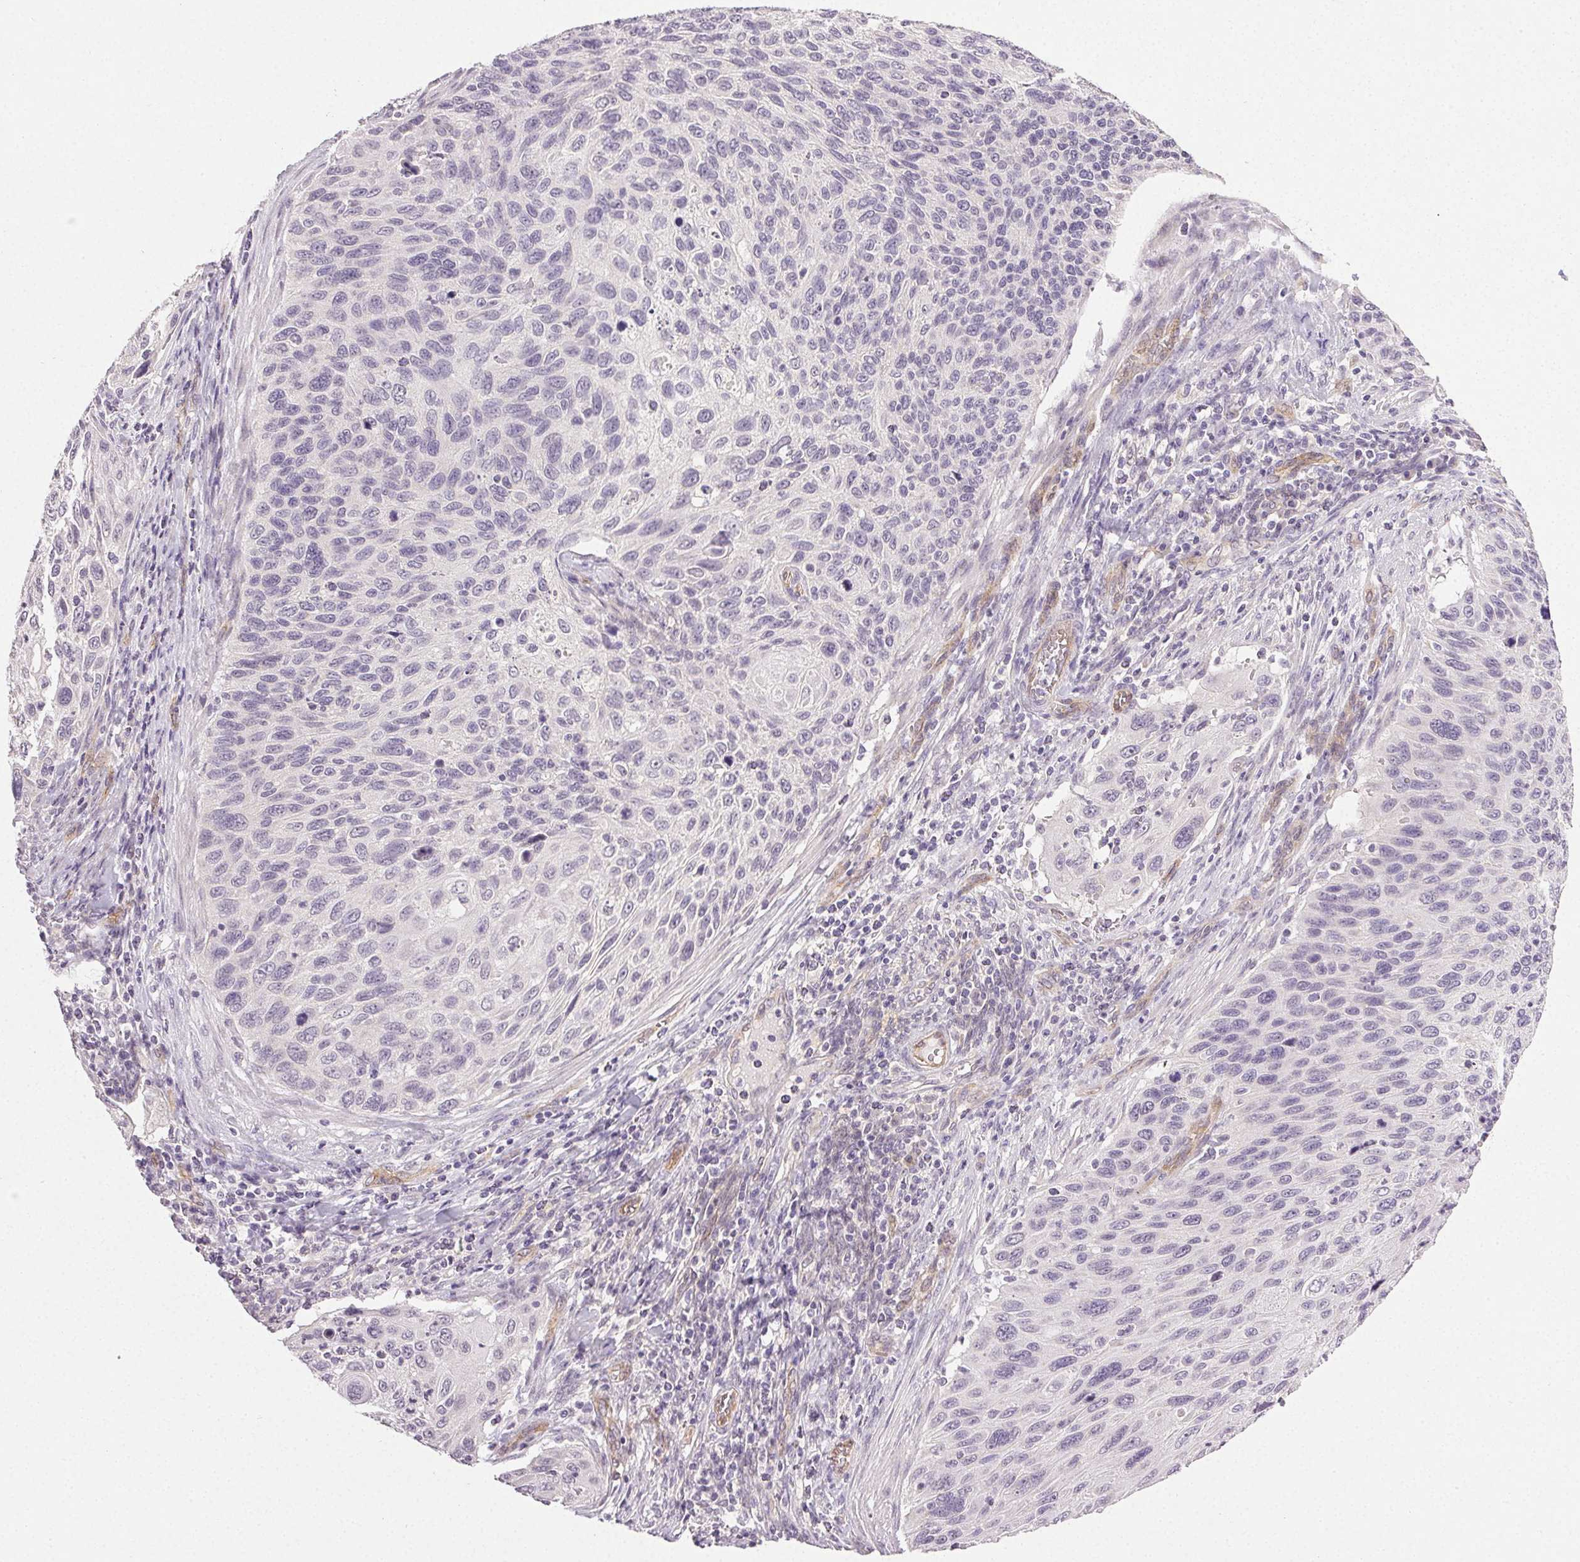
{"staining": {"intensity": "negative", "quantity": "none", "location": "none"}, "tissue": "cervical cancer", "cell_type": "Tumor cells", "image_type": "cancer", "snomed": [{"axis": "morphology", "description": "Squamous cell carcinoma, NOS"}, {"axis": "topography", "description": "Cervix"}], "caption": "This is an IHC micrograph of cervical cancer (squamous cell carcinoma). There is no expression in tumor cells.", "gene": "PLCB1", "patient": {"sex": "female", "age": 70}}